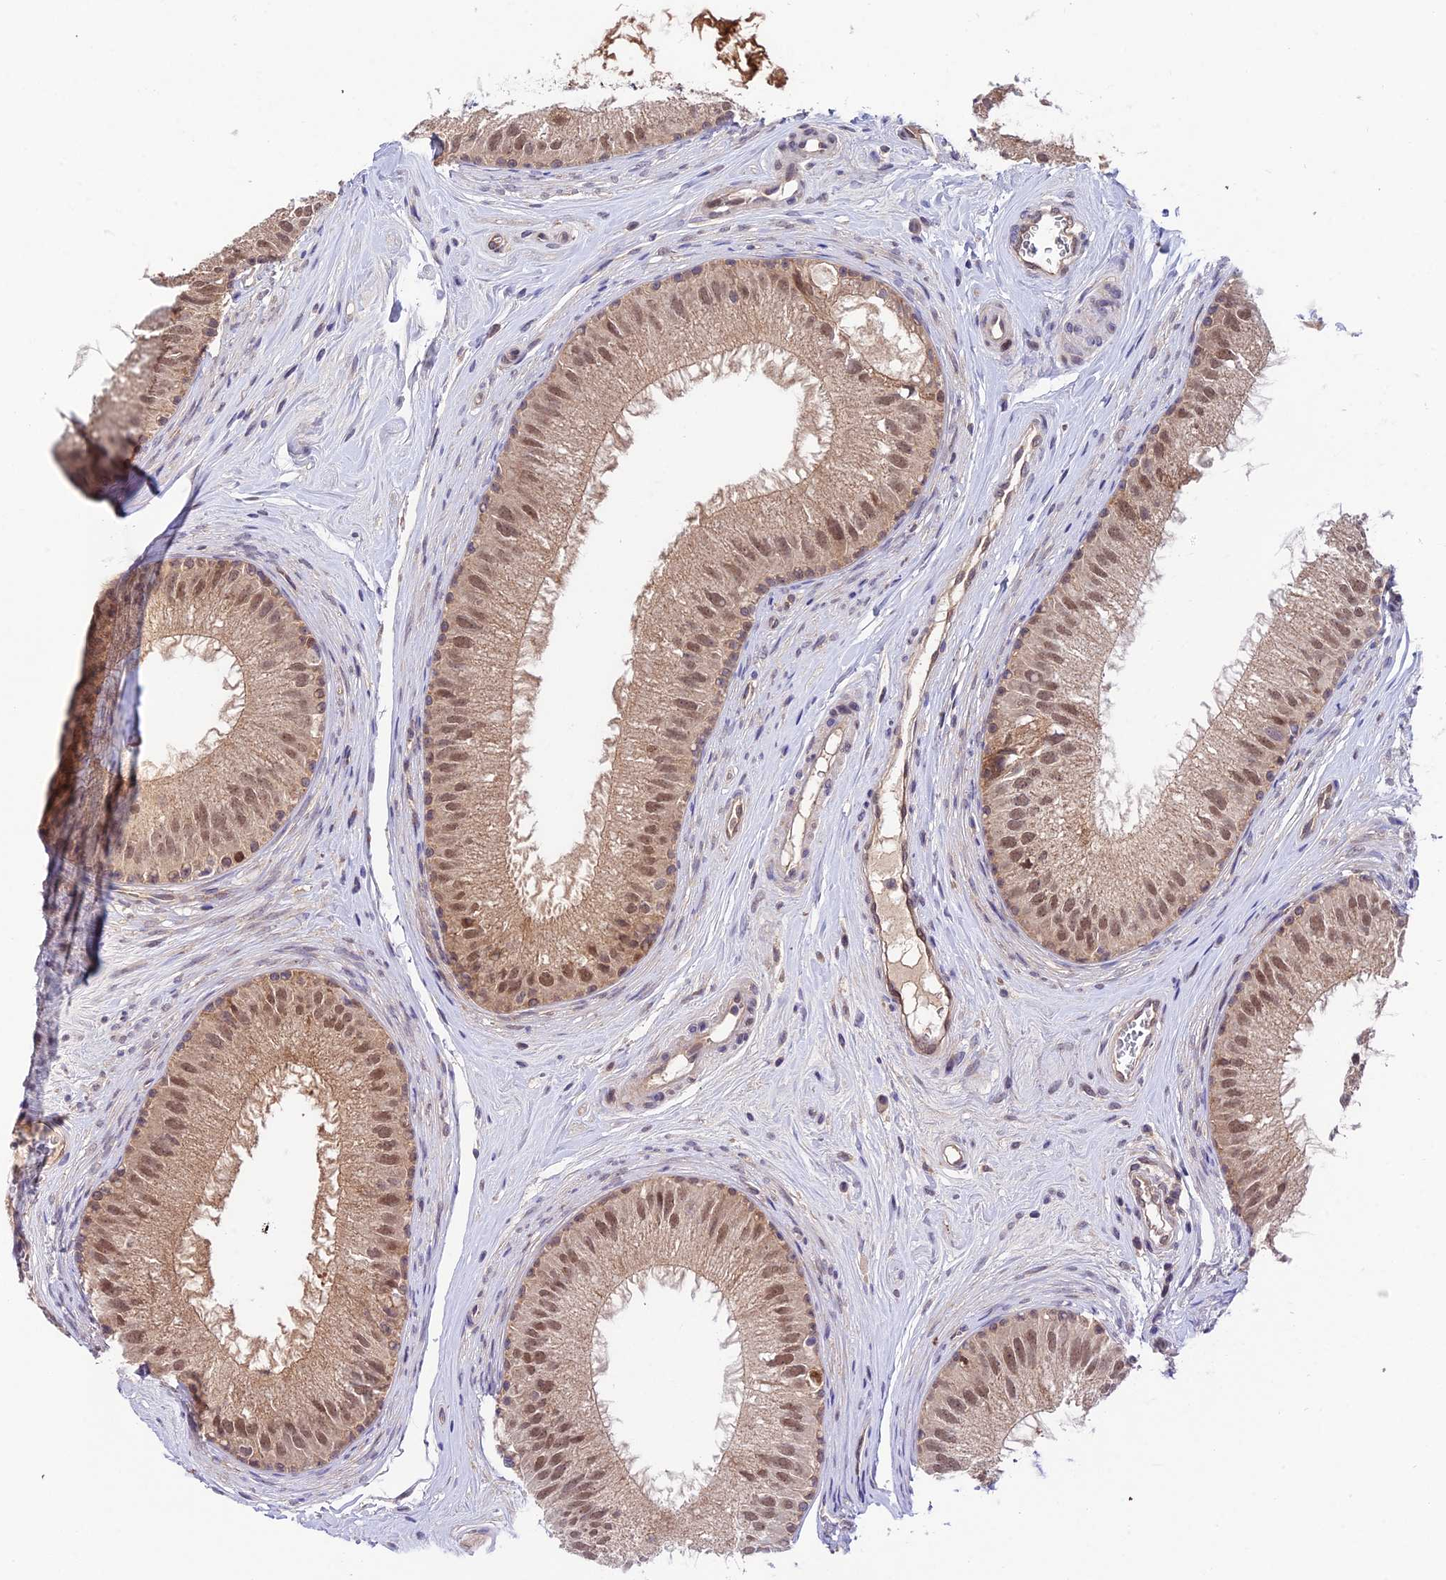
{"staining": {"intensity": "moderate", "quantity": ">75%", "location": "cytoplasmic/membranous,nuclear"}, "tissue": "epididymis", "cell_type": "Glandular cells", "image_type": "normal", "snomed": [{"axis": "morphology", "description": "Normal tissue, NOS"}, {"axis": "topography", "description": "Epididymis"}], "caption": "IHC micrograph of benign epididymis: human epididymis stained using immunohistochemistry (IHC) exhibits medium levels of moderate protein expression localized specifically in the cytoplasmic/membranous,nuclear of glandular cells, appearing as a cytoplasmic/membranous,nuclear brown color.", "gene": "TRIM40", "patient": {"sex": "male", "age": 33}}